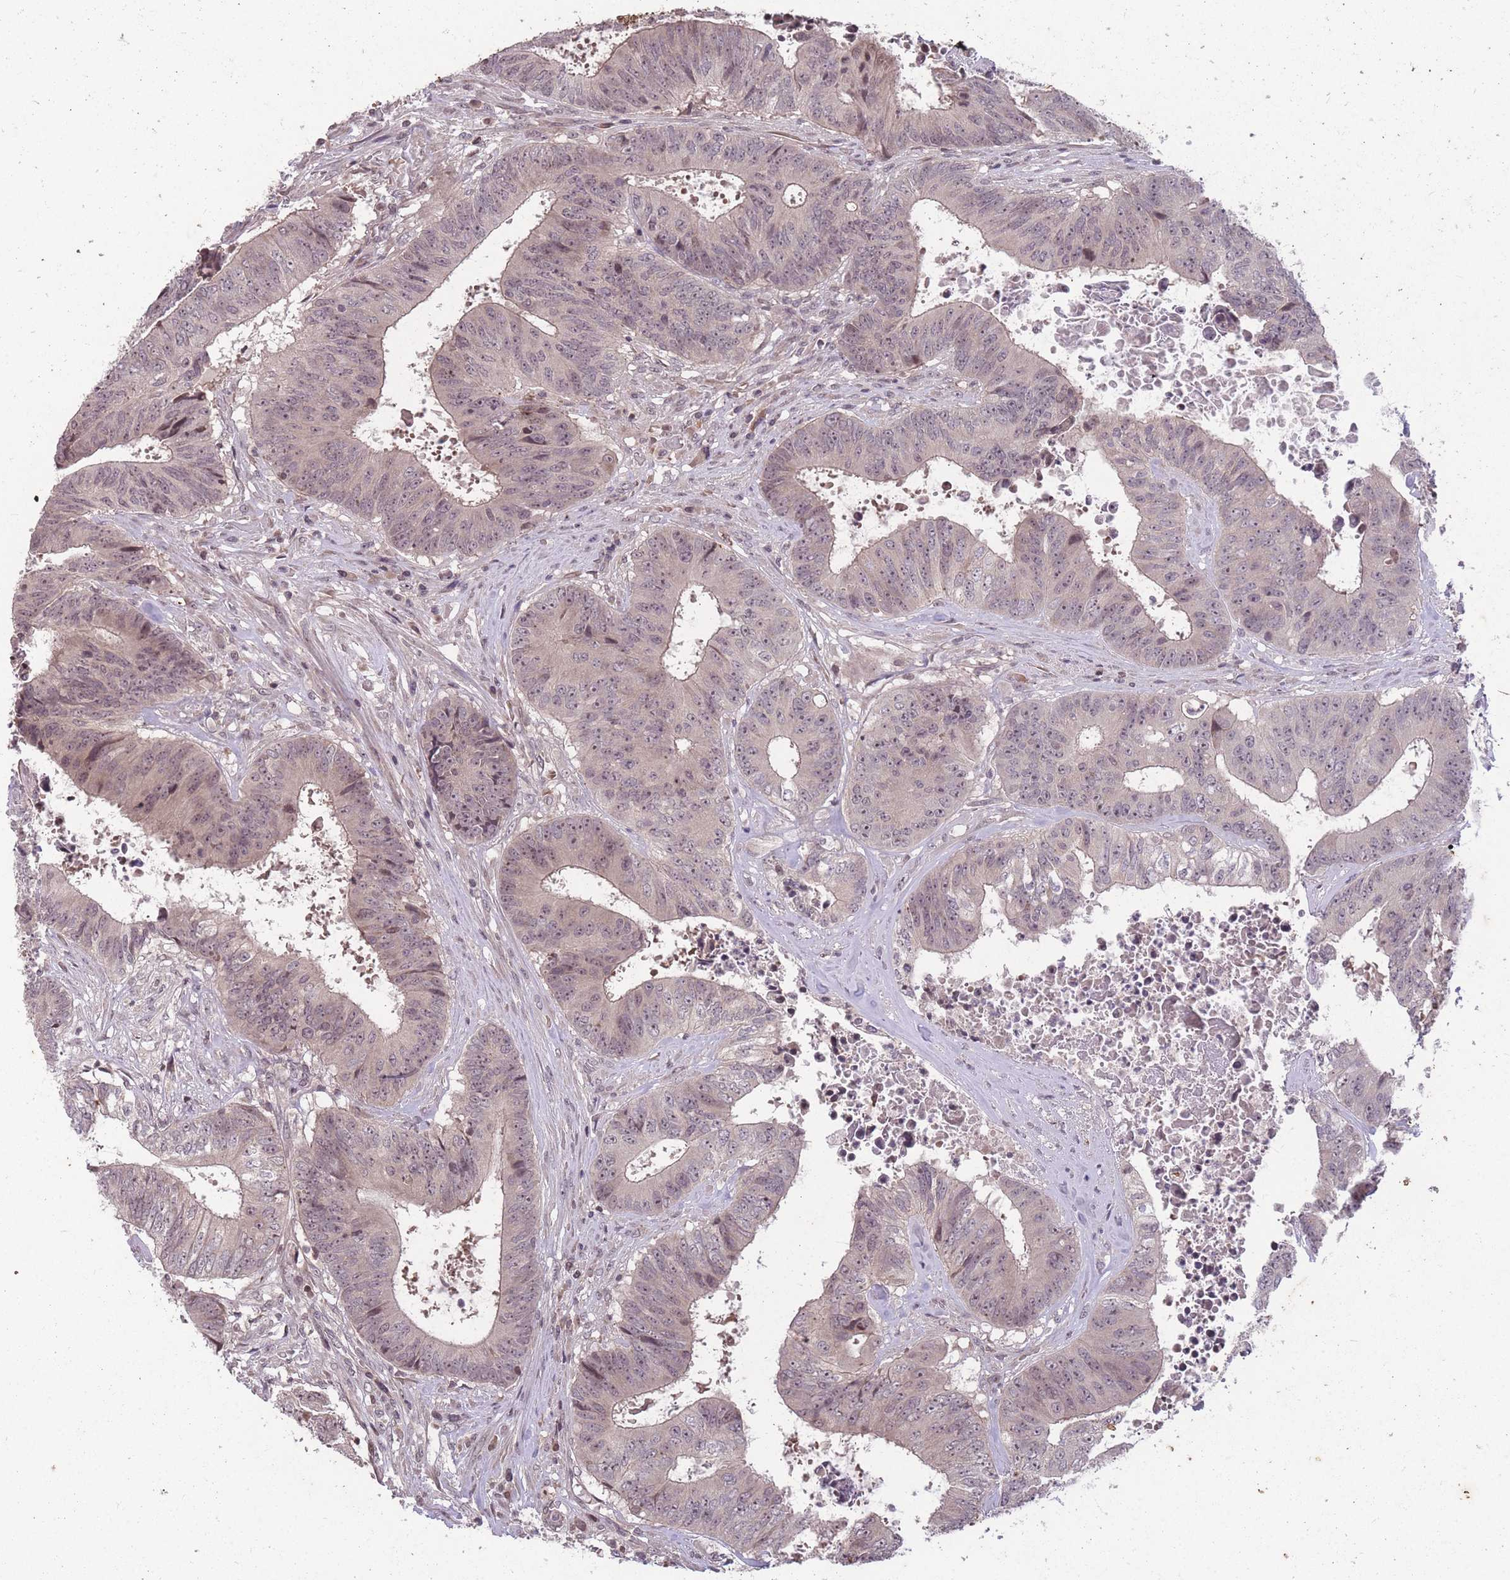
{"staining": {"intensity": "weak", "quantity": ">75%", "location": "cytoplasmic/membranous,nuclear"}, "tissue": "colorectal cancer", "cell_type": "Tumor cells", "image_type": "cancer", "snomed": [{"axis": "morphology", "description": "Adenocarcinoma, NOS"}, {"axis": "topography", "description": "Rectum"}], "caption": "Human colorectal adenocarcinoma stained with a brown dye reveals weak cytoplasmic/membranous and nuclear positive staining in approximately >75% of tumor cells.", "gene": "GGT5", "patient": {"sex": "male", "age": 72}}